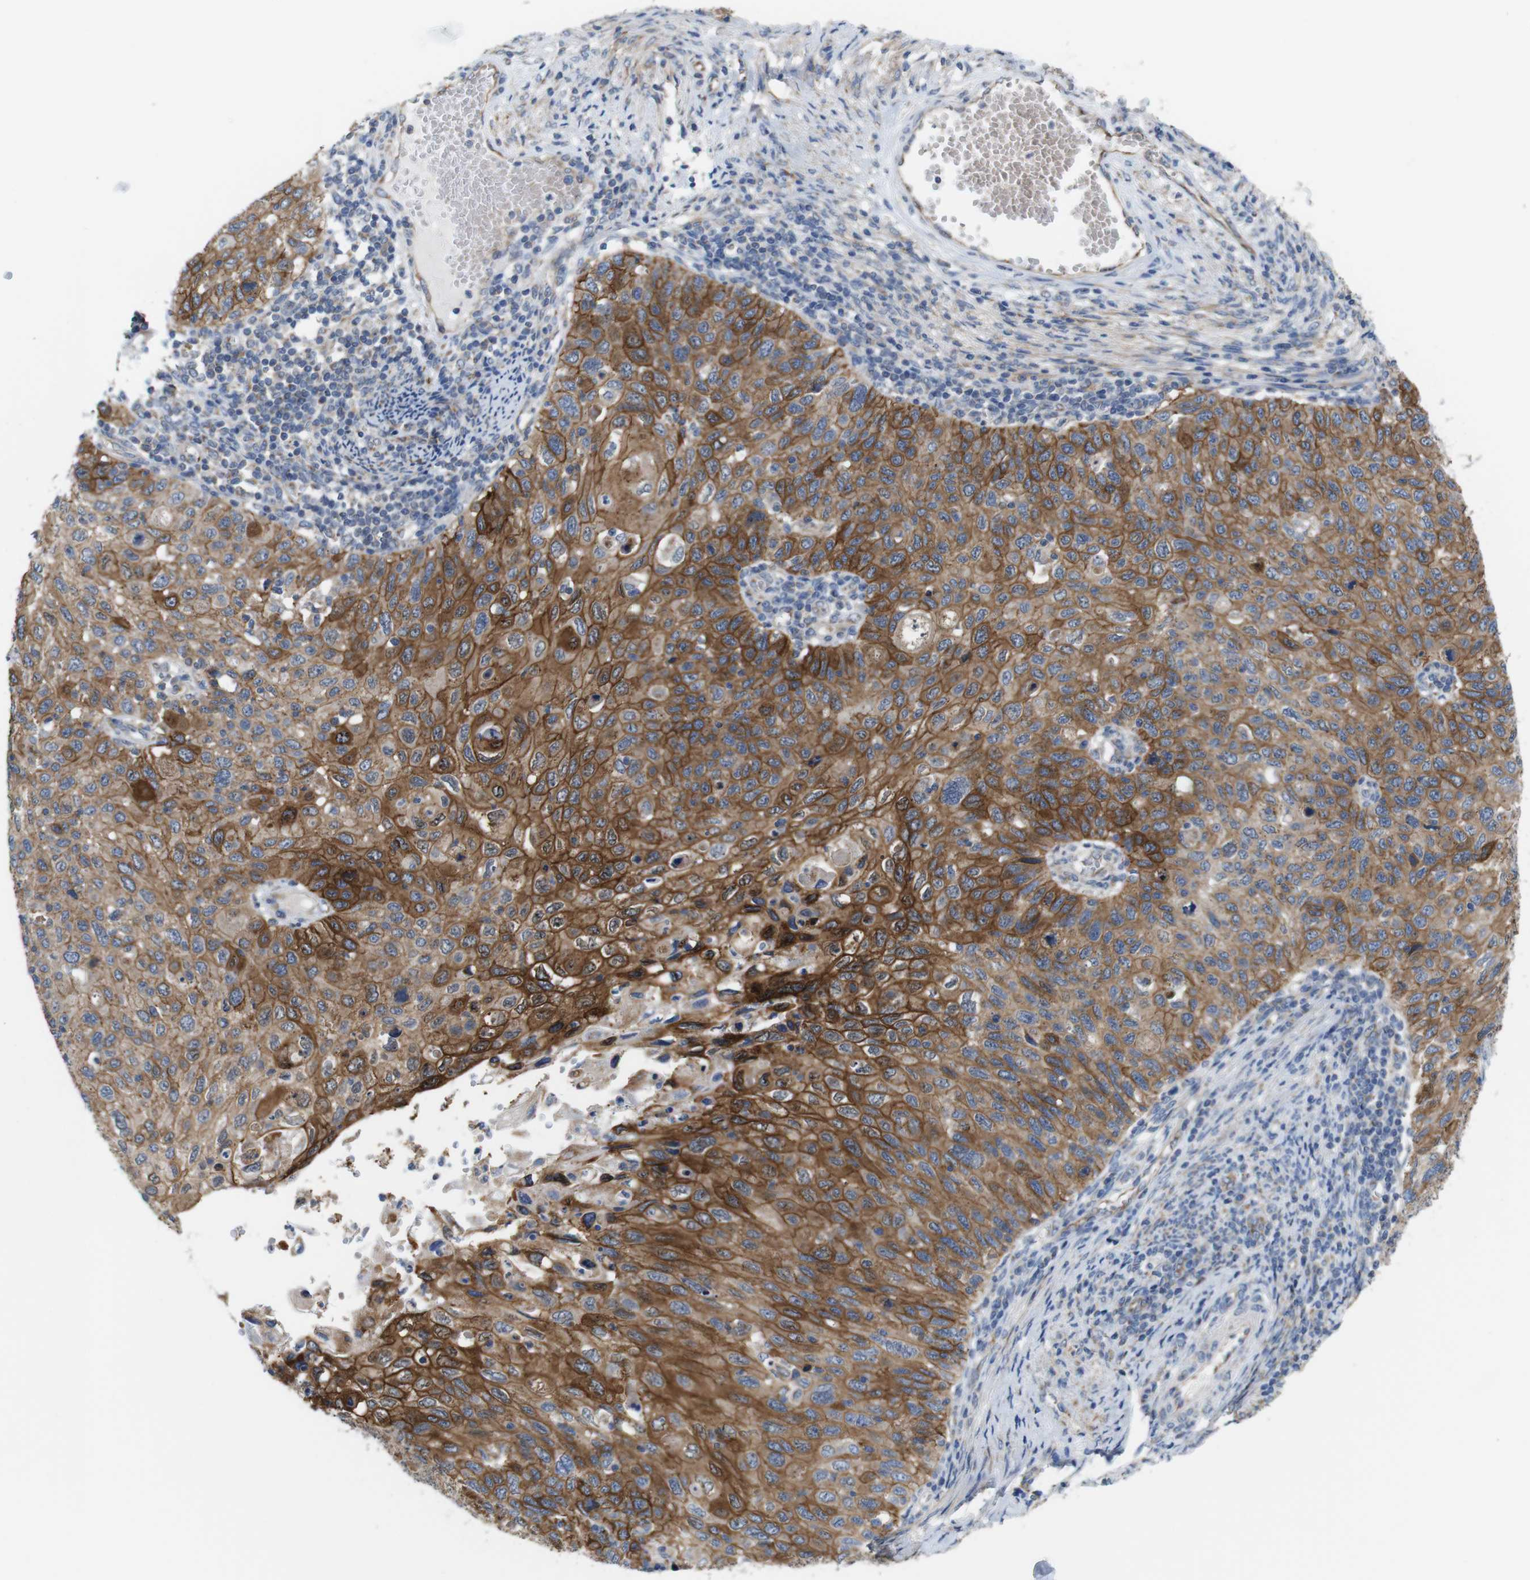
{"staining": {"intensity": "strong", "quantity": "25%-75%", "location": "cytoplasmic/membranous"}, "tissue": "cervical cancer", "cell_type": "Tumor cells", "image_type": "cancer", "snomed": [{"axis": "morphology", "description": "Squamous cell carcinoma, NOS"}, {"axis": "topography", "description": "Cervix"}], "caption": "Human cervical squamous cell carcinoma stained with a brown dye exhibits strong cytoplasmic/membranous positive positivity in approximately 25%-75% of tumor cells.", "gene": "EFCAB14", "patient": {"sex": "female", "age": 70}}